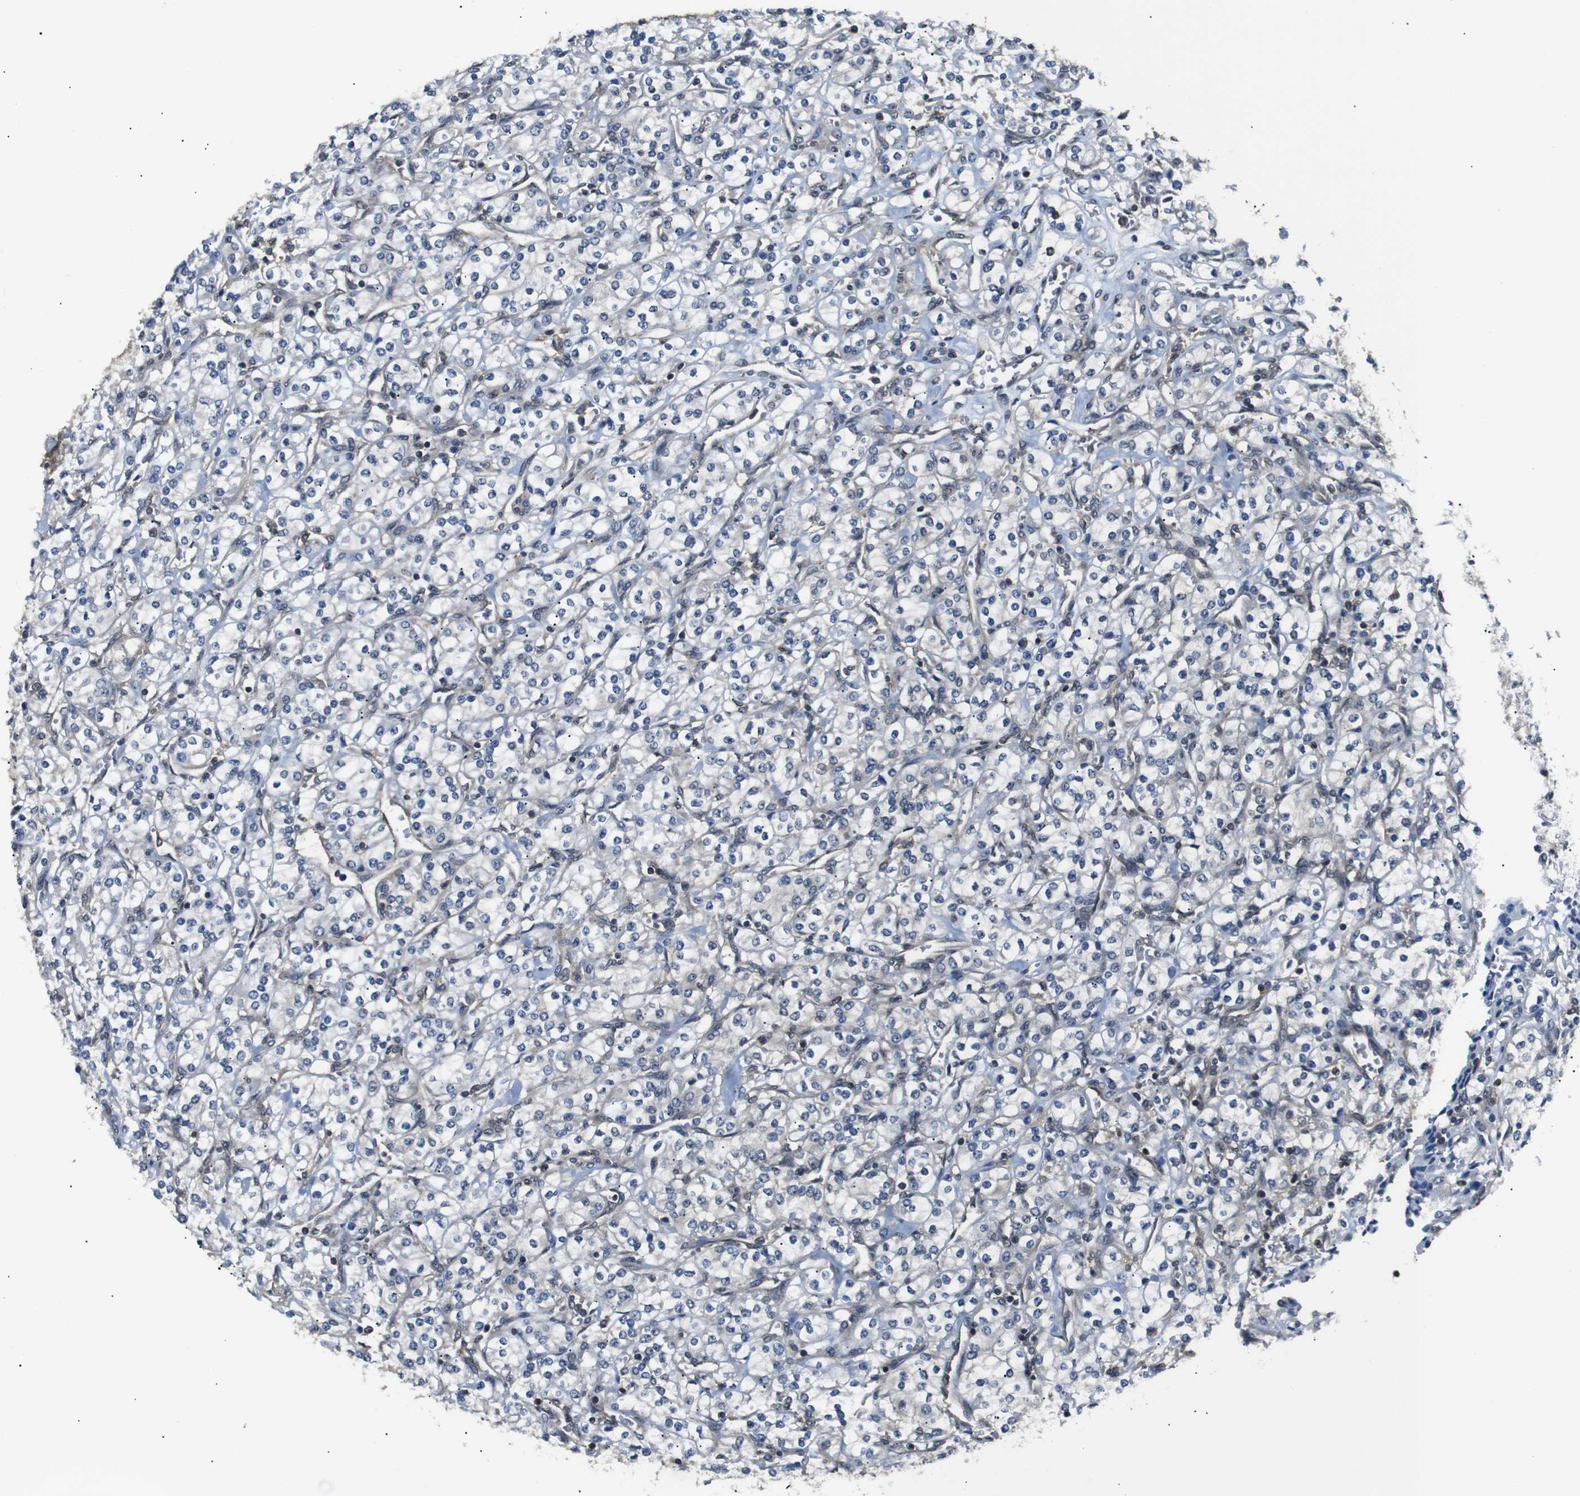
{"staining": {"intensity": "negative", "quantity": "none", "location": "none"}, "tissue": "renal cancer", "cell_type": "Tumor cells", "image_type": "cancer", "snomed": [{"axis": "morphology", "description": "Adenocarcinoma, NOS"}, {"axis": "topography", "description": "Kidney"}], "caption": "DAB immunohistochemical staining of human renal cancer displays no significant staining in tumor cells. The staining was performed using DAB (3,3'-diaminobenzidine) to visualize the protein expression in brown, while the nuclei were stained in blue with hematoxylin (Magnification: 20x).", "gene": "UBXN1", "patient": {"sex": "male", "age": 77}}